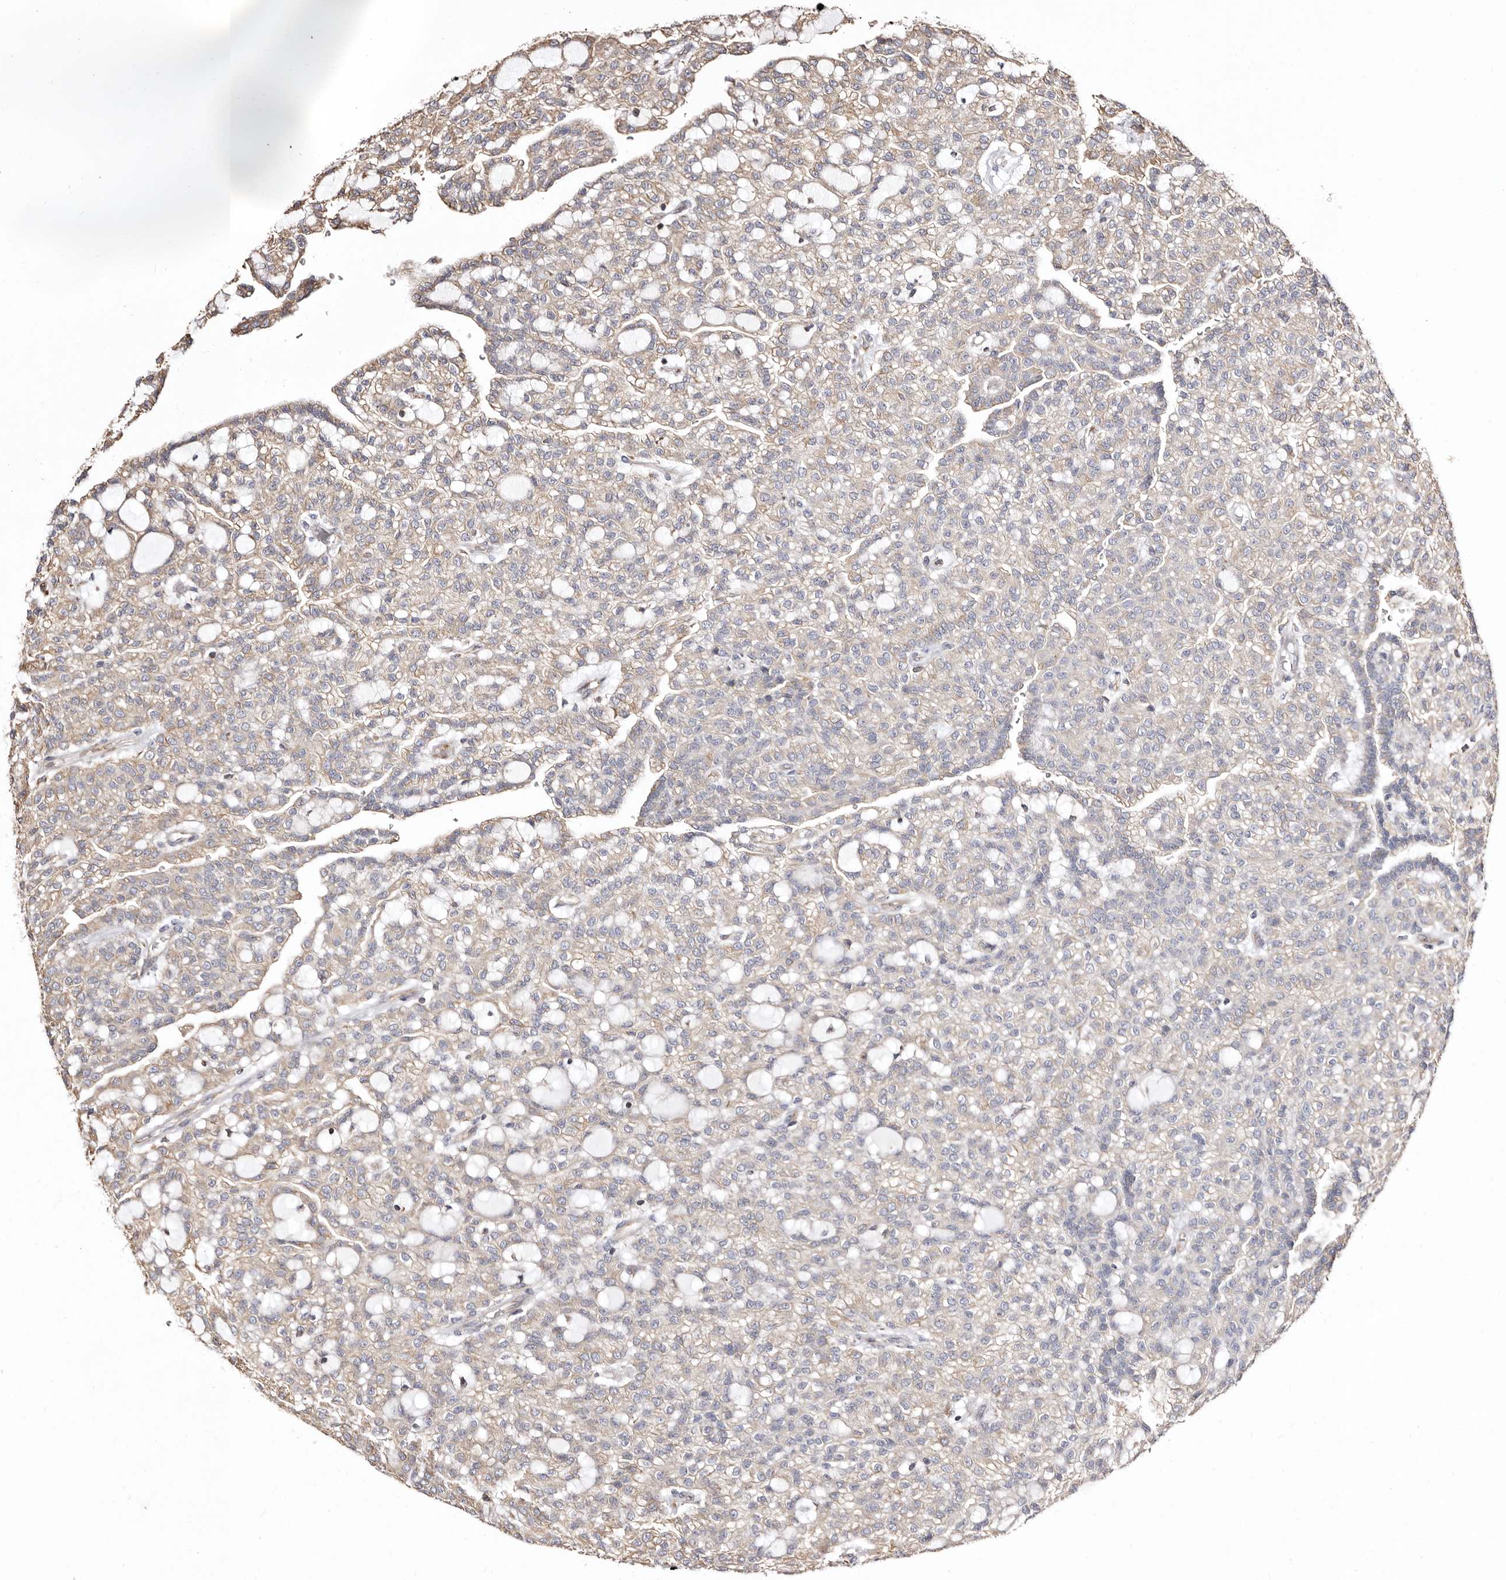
{"staining": {"intensity": "weak", "quantity": "25%-75%", "location": "cytoplasmic/membranous"}, "tissue": "renal cancer", "cell_type": "Tumor cells", "image_type": "cancer", "snomed": [{"axis": "morphology", "description": "Adenocarcinoma, NOS"}, {"axis": "topography", "description": "Kidney"}], "caption": "Weak cytoplasmic/membranous expression for a protein is identified in approximately 25%-75% of tumor cells of renal adenocarcinoma using immunohistochemistry (IHC).", "gene": "ACBD6", "patient": {"sex": "male", "age": 63}}